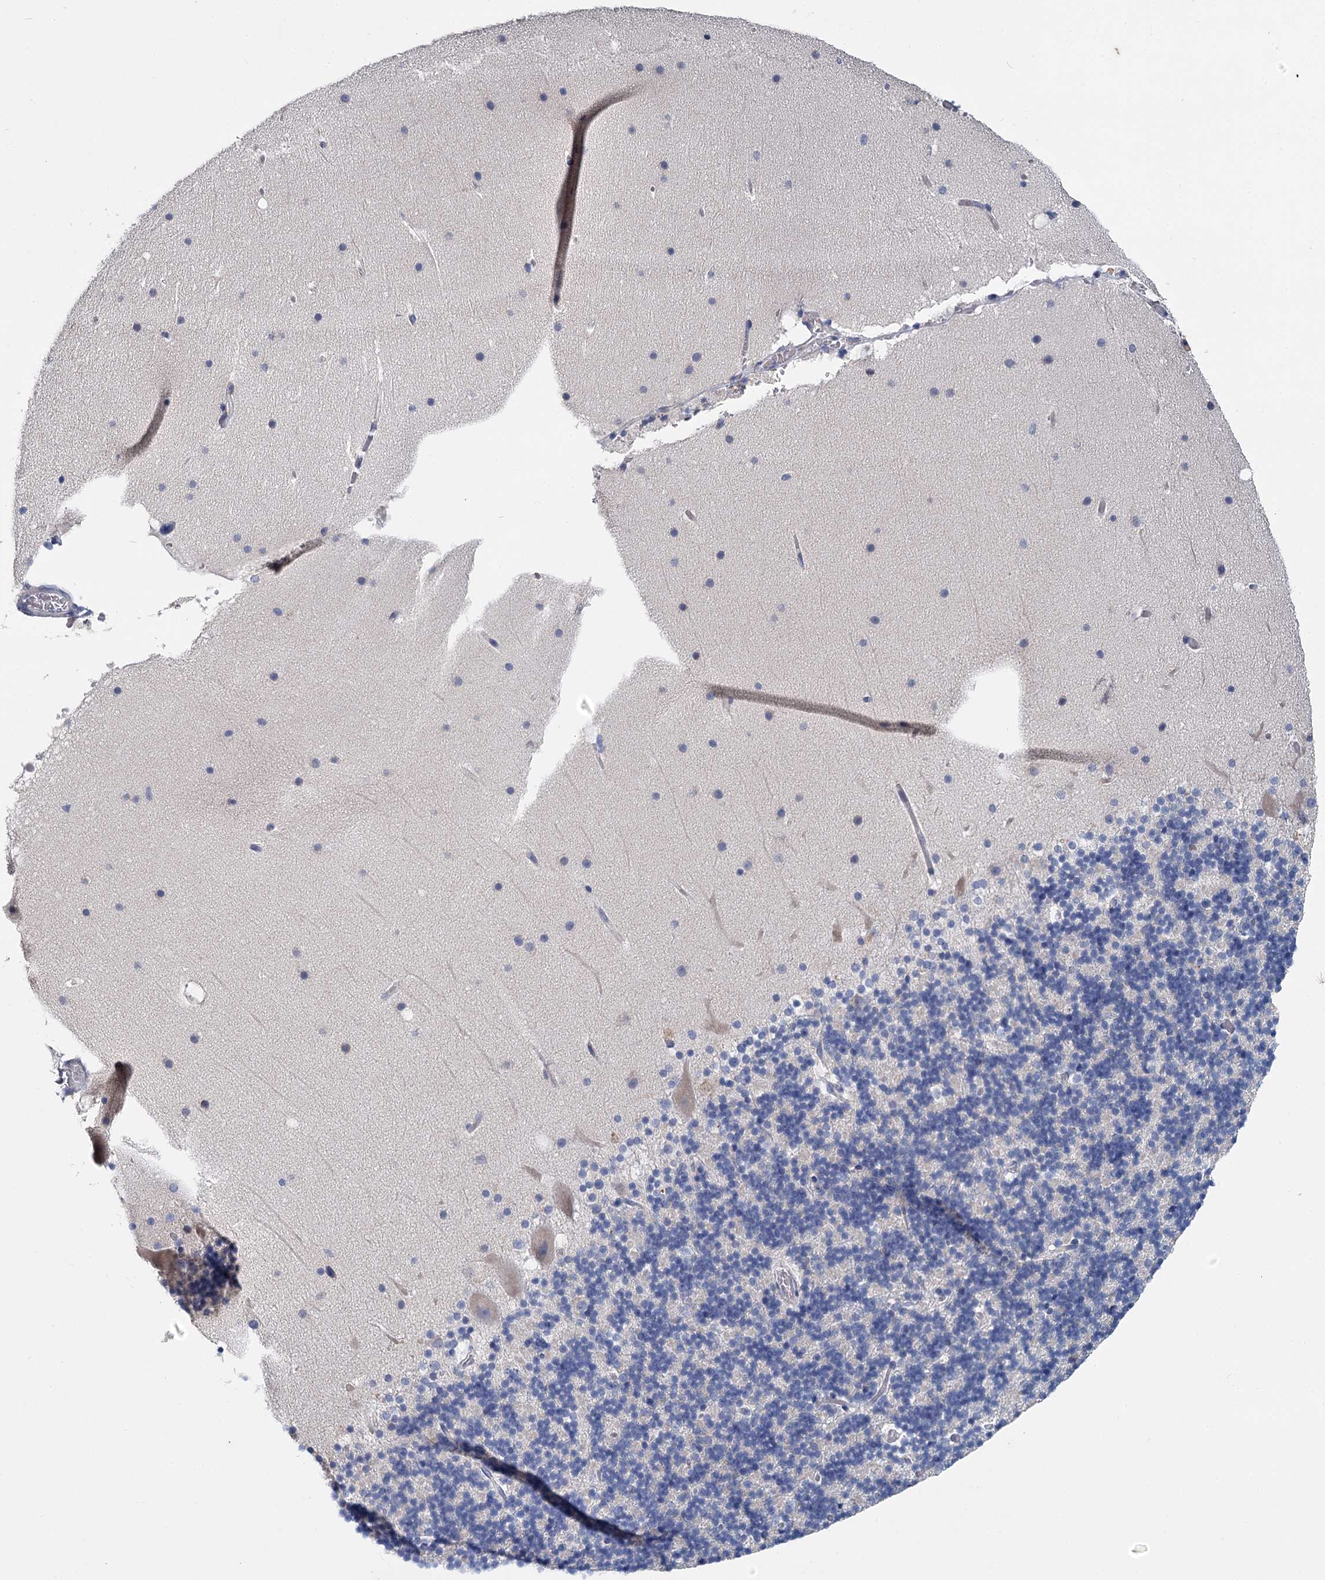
{"staining": {"intensity": "negative", "quantity": "none", "location": "none"}, "tissue": "cerebellum", "cell_type": "Cells in granular layer", "image_type": "normal", "snomed": [{"axis": "morphology", "description": "Normal tissue, NOS"}, {"axis": "topography", "description": "Cerebellum"}], "caption": "Immunohistochemical staining of normal human cerebellum displays no significant expression in cells in granular layer.", "gene": "ANKRD16", "patient": {"sex": "male", "age": 57}}